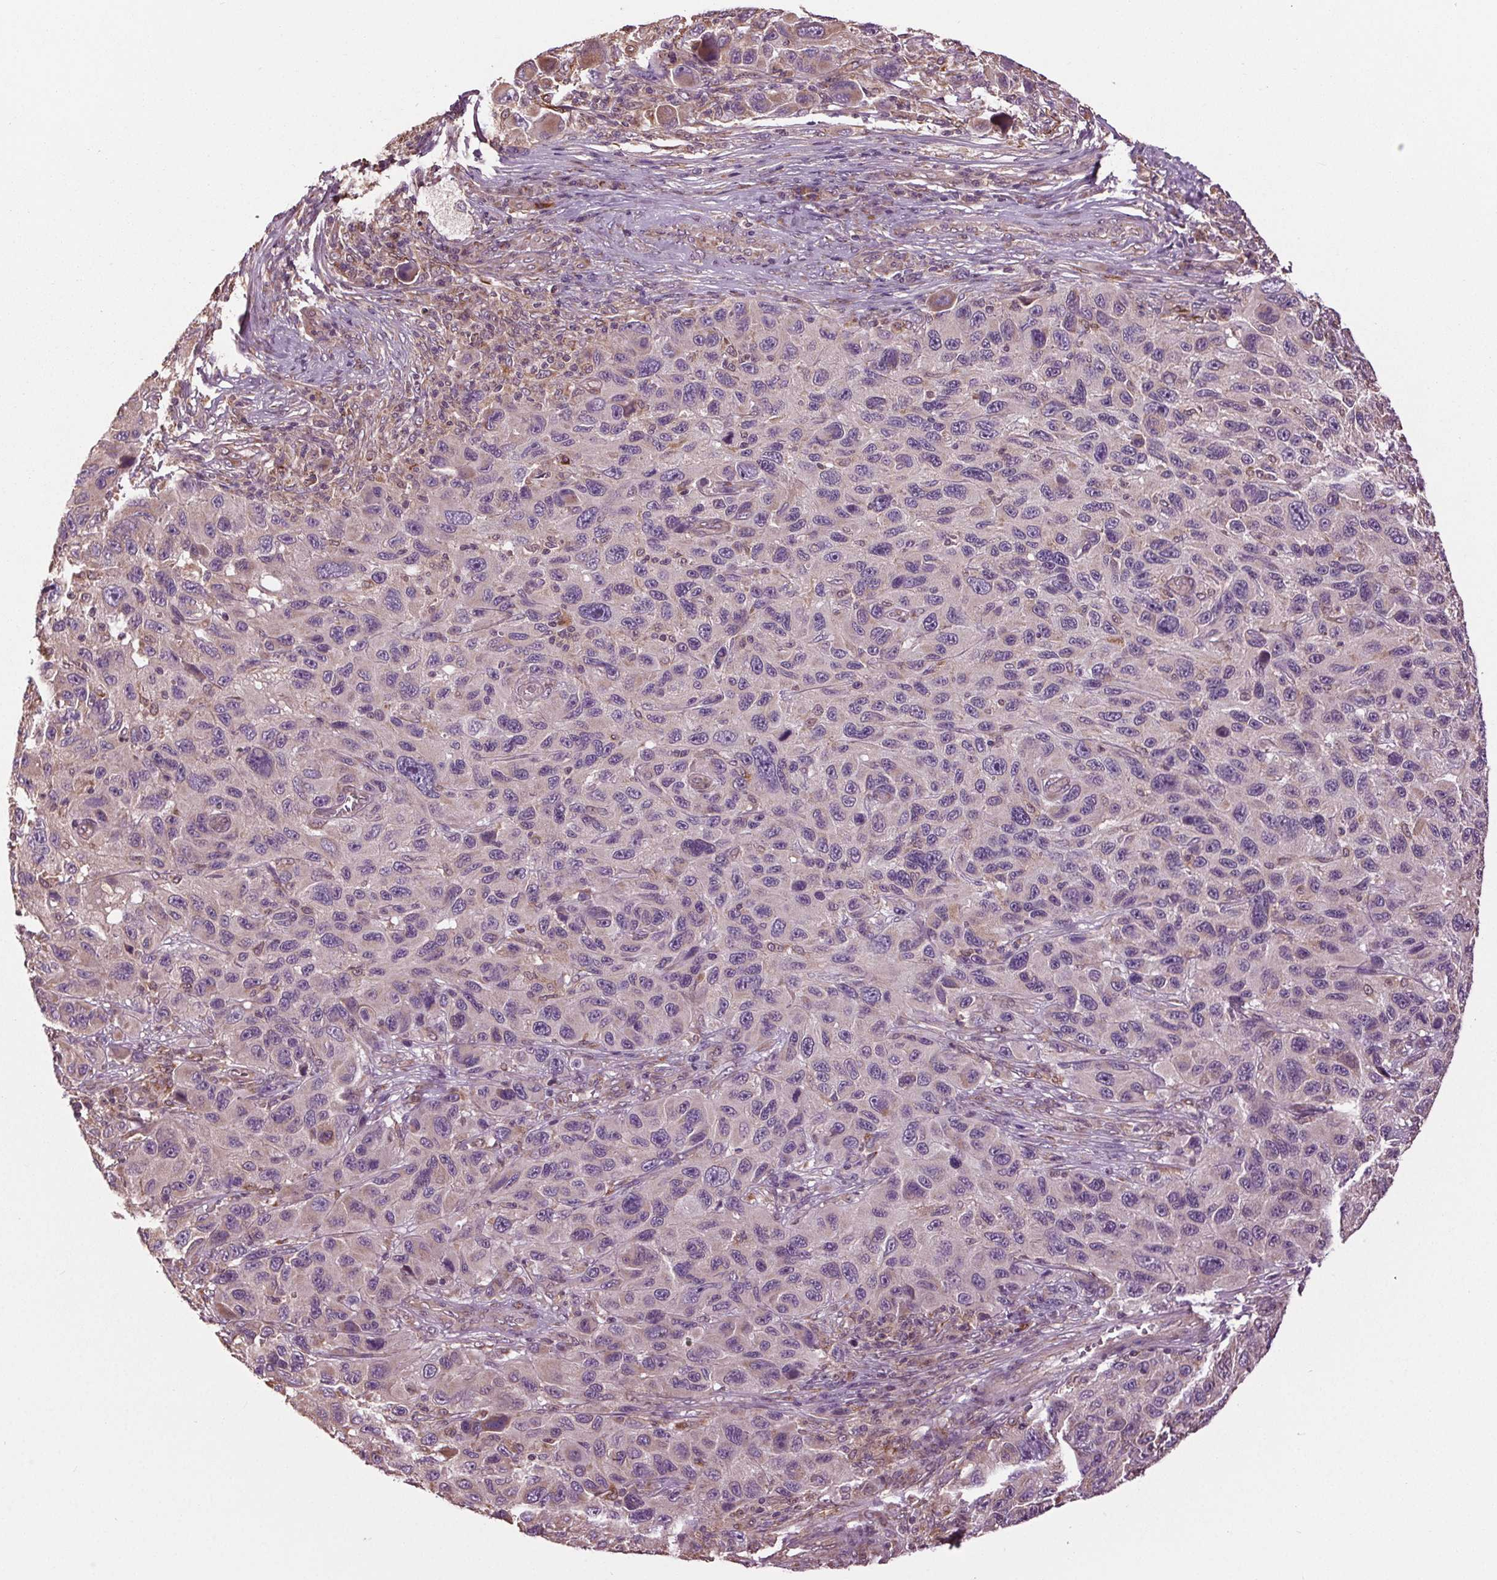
{"staining": {"intensity": "negative", "quantity": "none", "location": "none"}, "tissue": "melanoma", "cell_type": "Tumor cells", "image_type": "cancer", "snomed": [{"axis": "morphology", "description": "Malignant melanoma, NOS"}, {"axis": "topography", "description": "Skin"}], "caption": "Immunohistochemistry micrograph of neoplastic tissue: melanoma stained with DAB displays no significant protein positivity in tumor cells.", "gene": "RNPEP", "patient": {"sex": "male", "age": 53}}